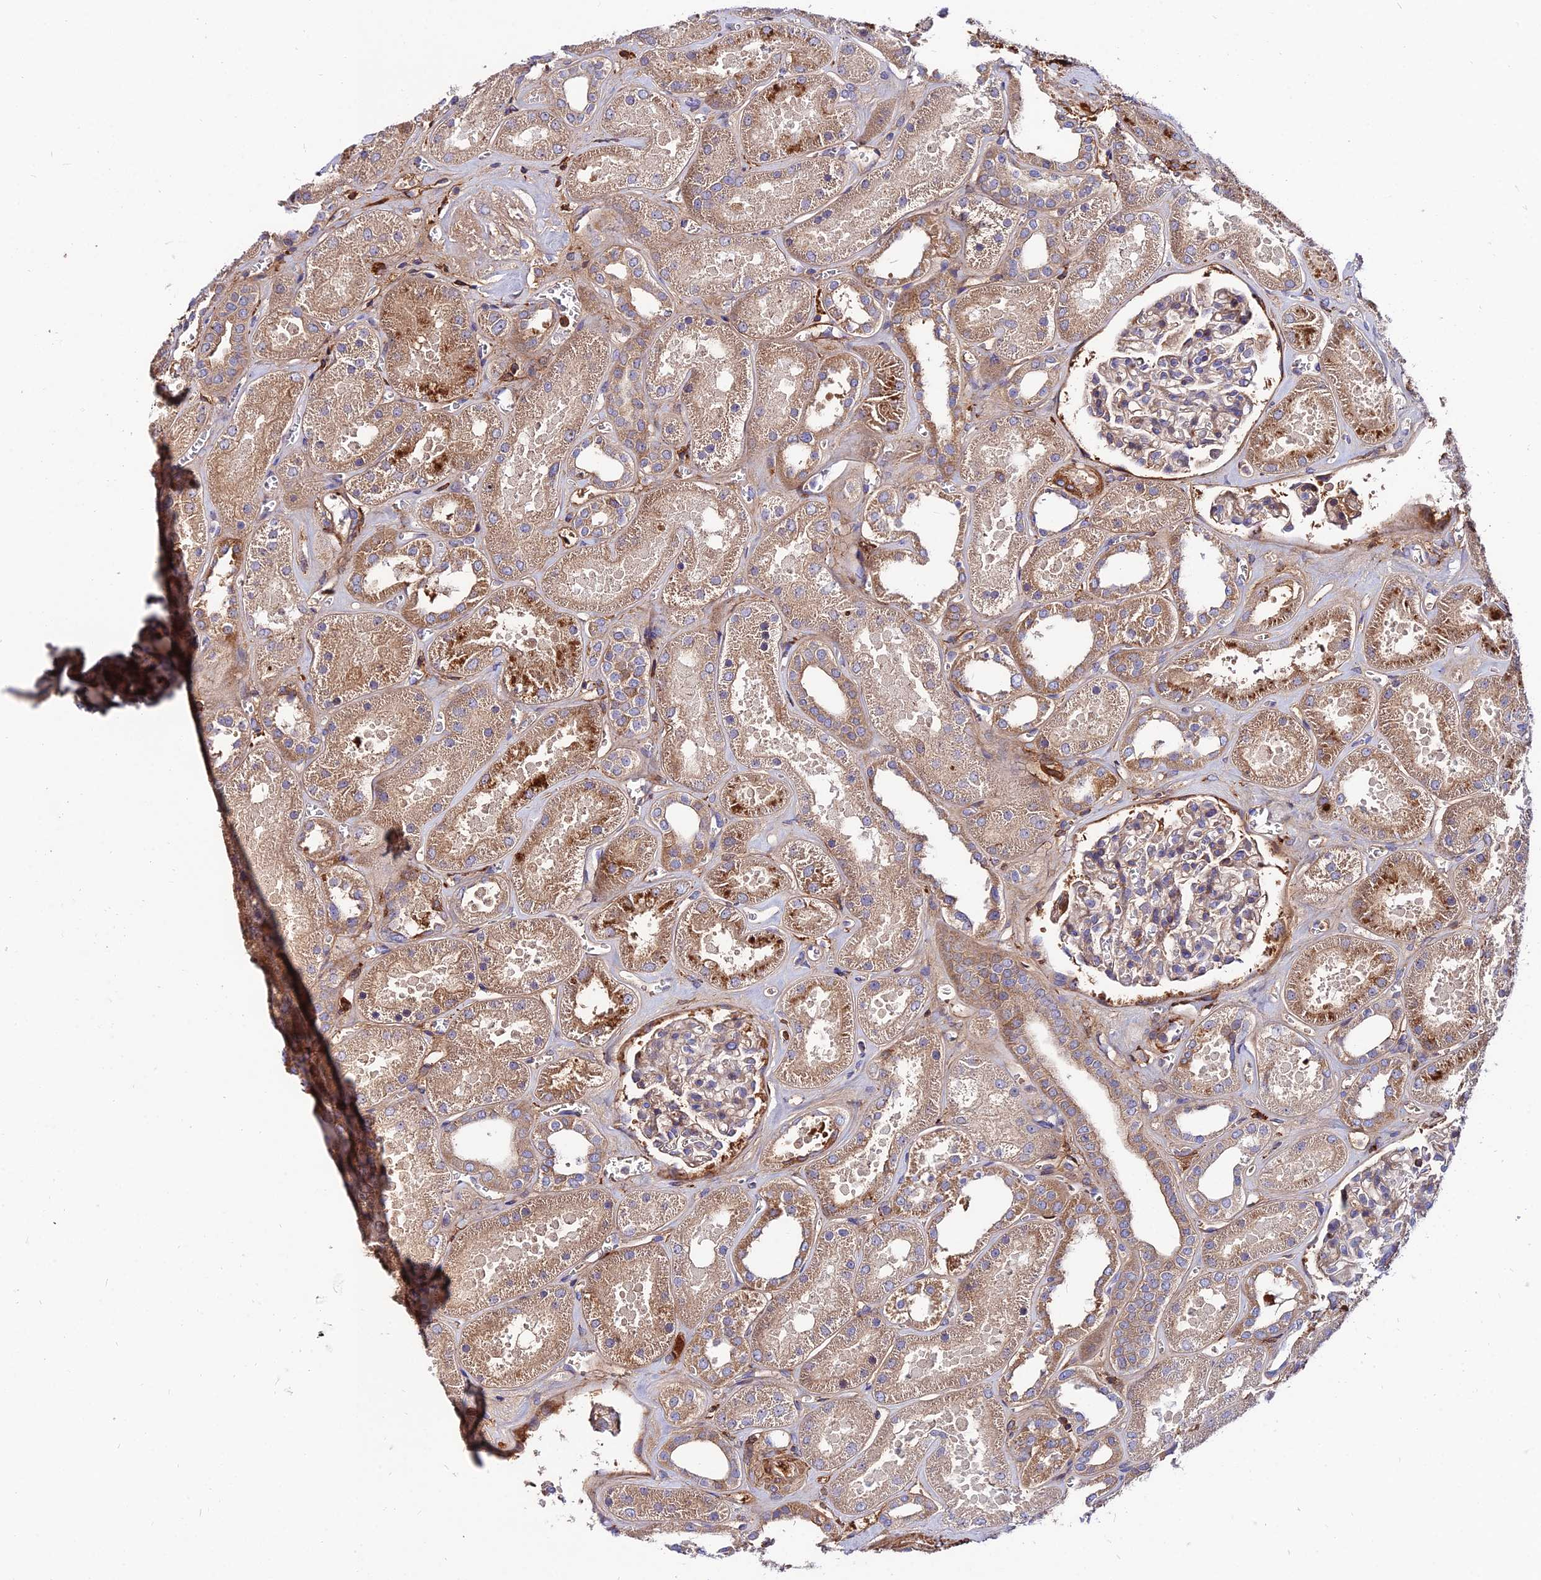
{"staining": {"intensity": "weak", "quantity": "25%-75%", "location": "cytoplasmic/membranous"}, "tissue": "kidney", "cell_type": "Cells in glomeruli", "image_type": "normal", "snomed": [{"axis": "morphology", "description": "Normal tissue, NOS"}, {"axis": "morphology", "description": "Adenocarcinoma, NOS"}, {"axis": "topography", "description": "Kidney"}], "caption": "Cells in glomeruli exhibit weak cytoplasmic/membranous expression in approximately 25%-75% of cells in unremarkable kidney.", "gene": "PYM1", "patient": {"sex": "female", "age": 68}}